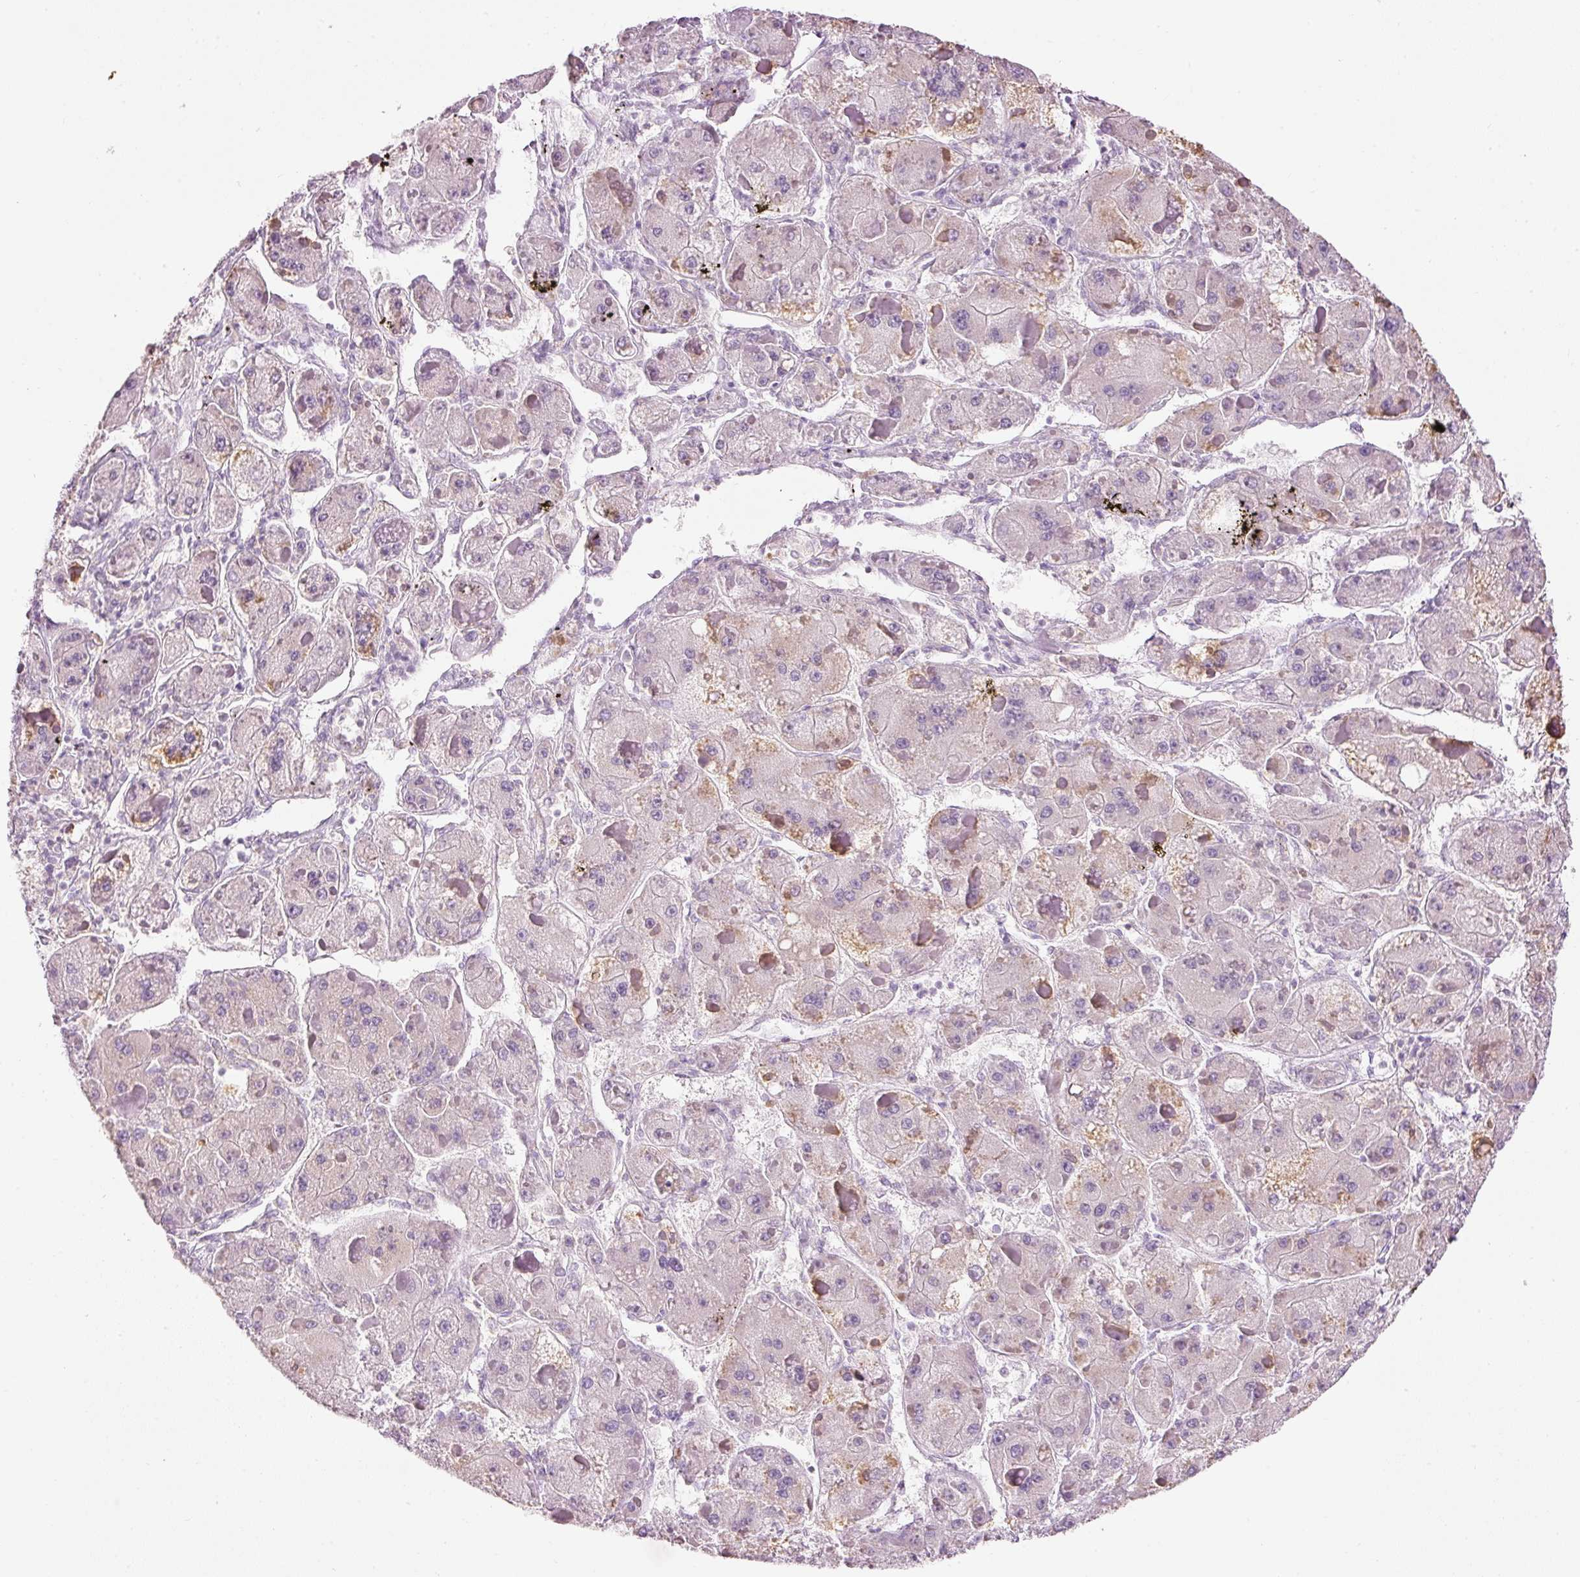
{"staining": {"intensity": "negative", "quantity": "none", "location": "none"}, "tissue": "liver cancer", "cell_type": "Tumor cells", "image_type": "cancer", "snomed": [{"axis": "morphology", "description": "Carcinoma, Hepatocellular, NOS"}, {"axis": "topography", "description": "Liver"}], "caption": "Tumor cells are negative for brown protein staining in liver cancer (hepatocellular carcinoma).", "gene": "CARD16", "patient": {"sex": "female", "age": 73}}